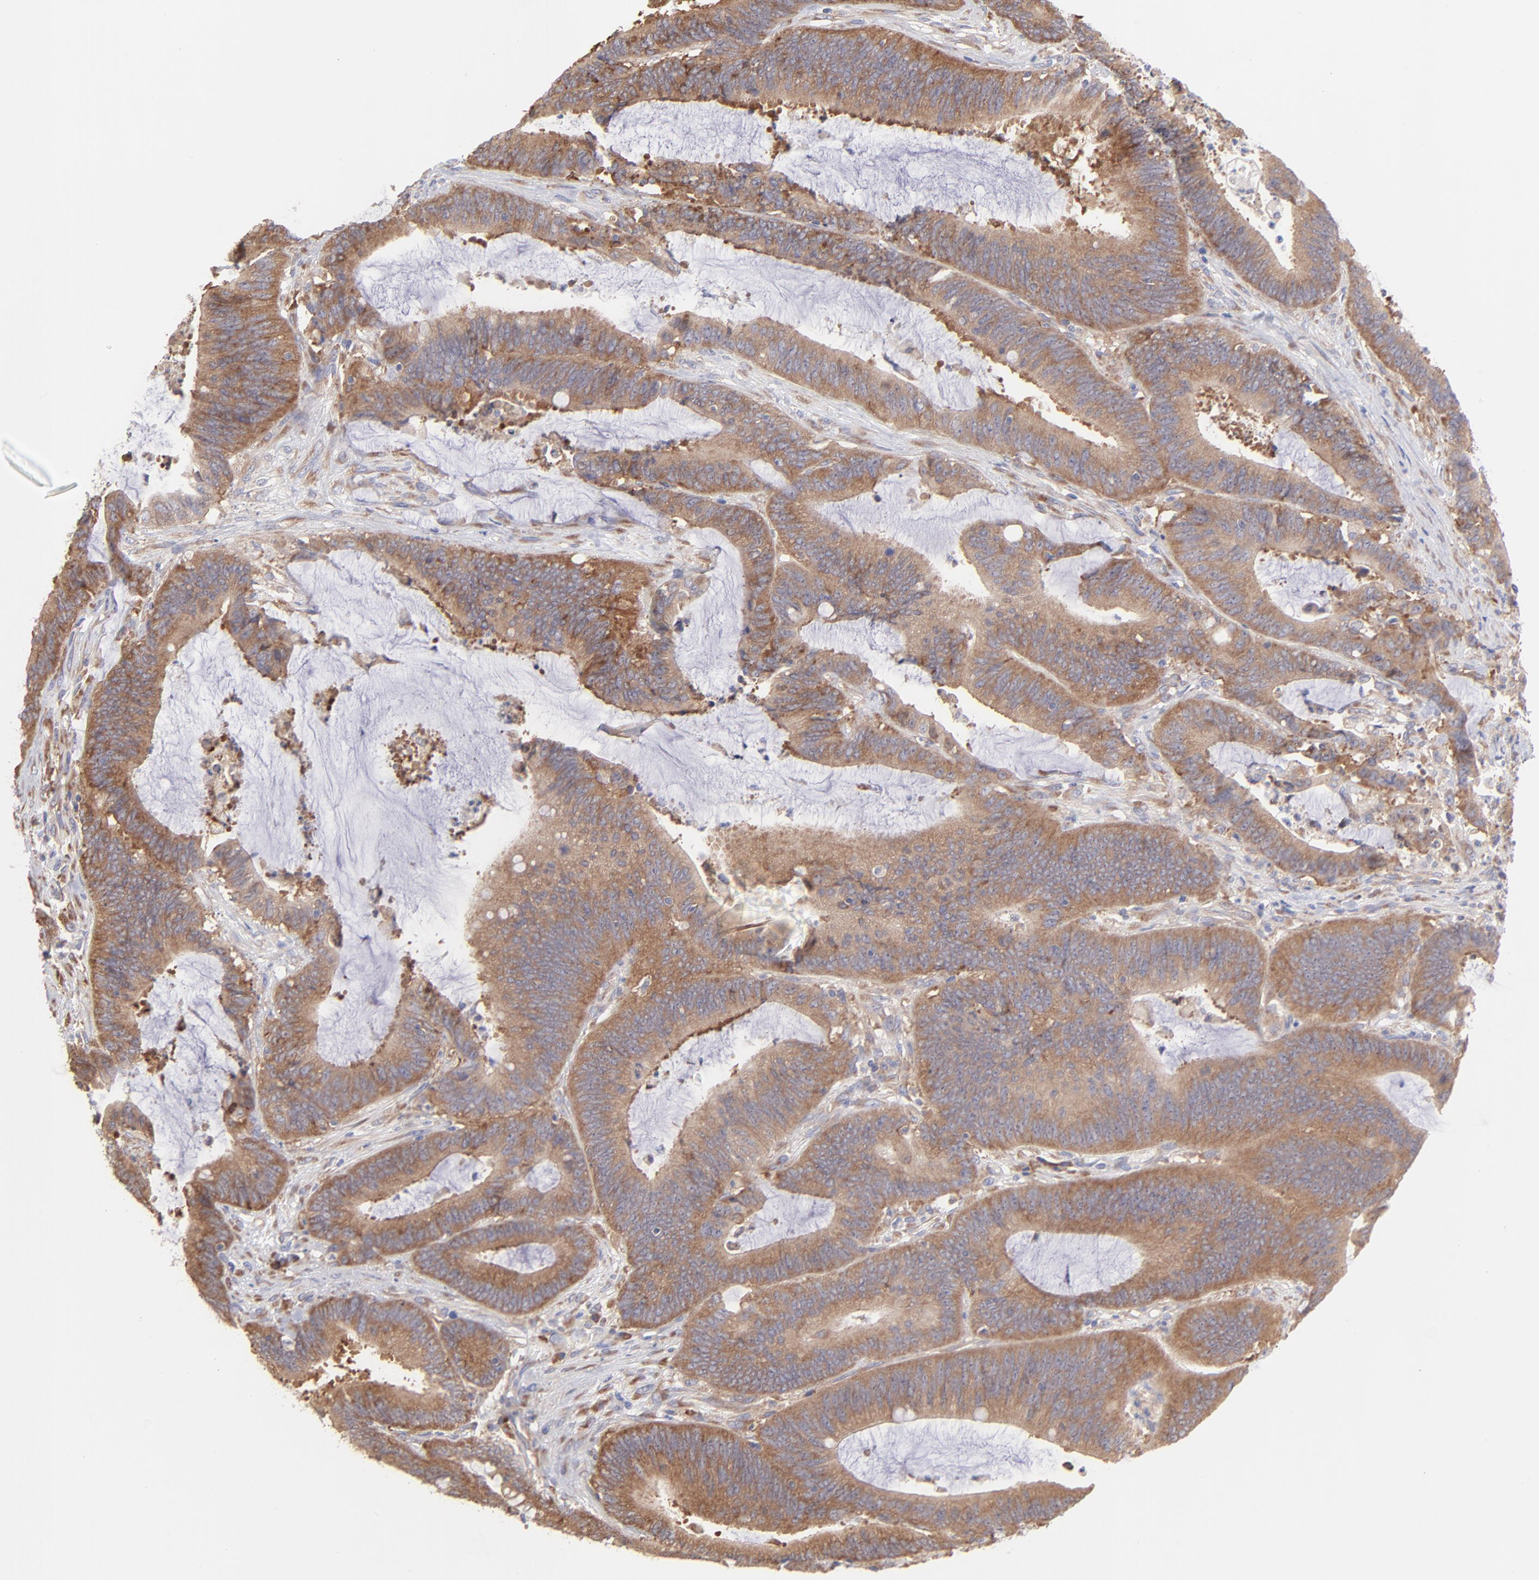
{"staining": {"intensity": "moderate", "quantity": ">75%", "location": "cytoplasmic/membranous"}, "tissue": "colorectal cancer", "cell_type": "Tumor cells", "image_type": "cancer", "snomed": [{"axis": "morphology", "description": "Adenocarcinoma, NOS"}, {"axis": "topography", "description": "Rectum"}], "caption": "Immunohistochemistry (IHC) photomicrograph of colorectal adenocarcinoma stained for a protein (brown), which demonstrates medium levels of moderate cytoplasmic/membranous positivity in approximately >75% of tumor cells.", "gene": "RPLP0", "patient": {"sex": "female", "age": 66}}